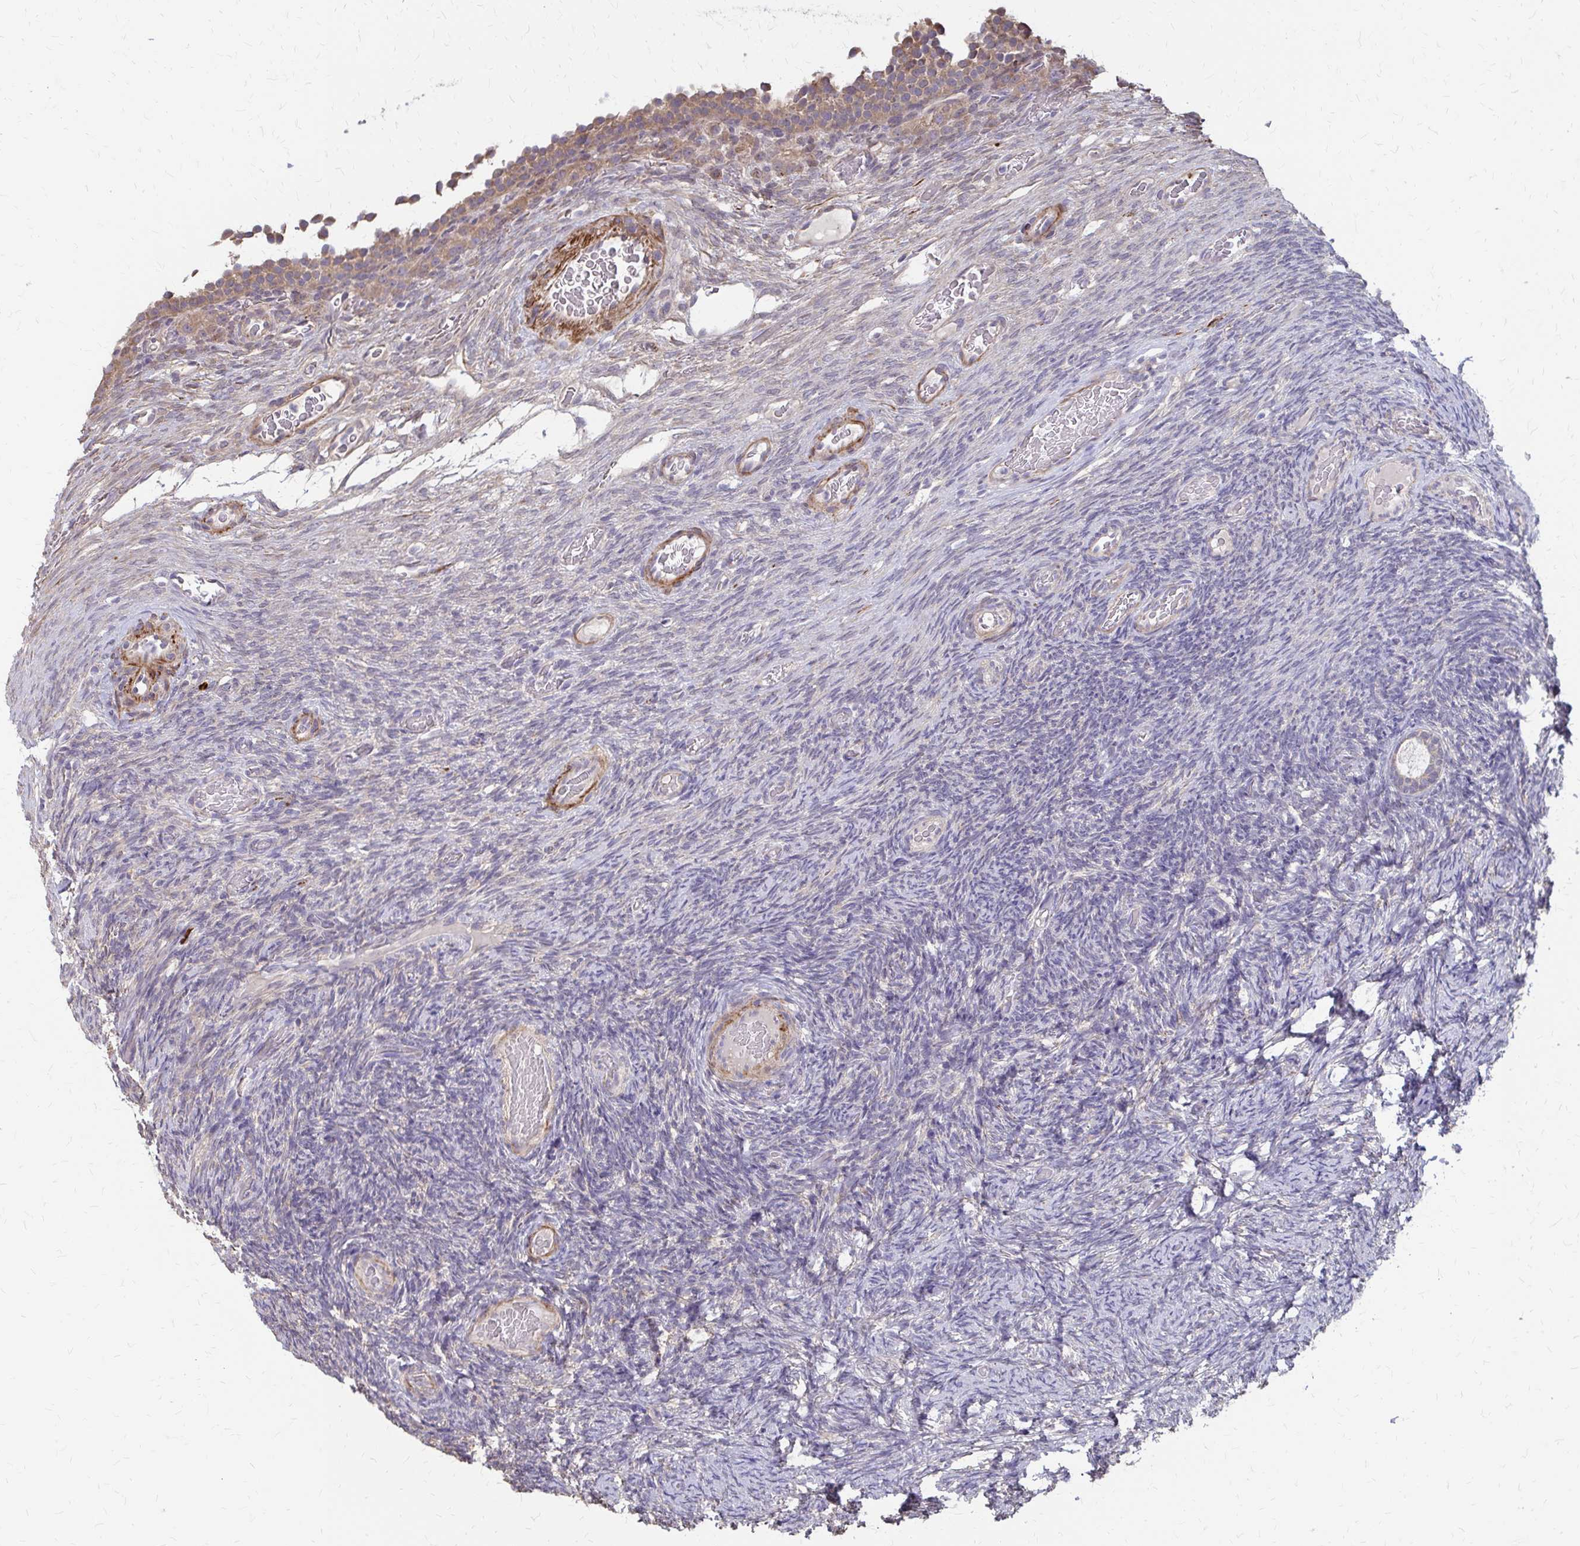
{"staining": {"intensity": "negative", "quantity": "none", "location": "none"}, "tissue": "ovary", "cell_type": "Follicle cells", "image_type": "normal", "snomed": [{"axis": "morphology", "description": "Normal tissue, NOS"}, {"axis": "topography", "description": "Ovary"}], "caption": "Ovary was stained to show a protein in brown. There is no significant positivity in follicle cells. The staining is performed using DAB (3,3'-diaminobenzidine) brown chromogen with nuclei counter-stained in using hematoxylin.", "gene": "IFI44L", "patient": {"sex": "female", "age": 34}}